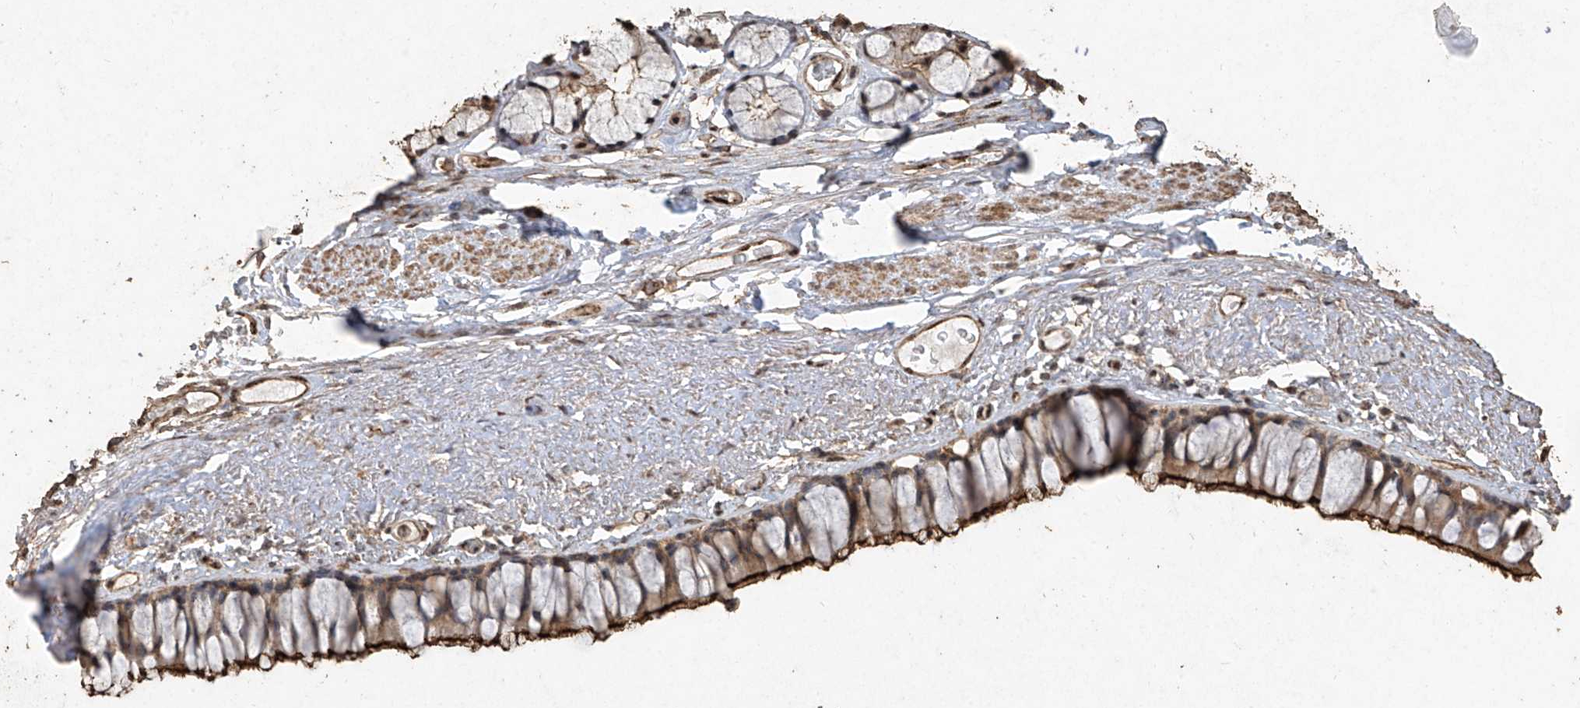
{"staining": {"intensity": "moderate", "quantity": ">75%", "location": "cytoplasmic/membranous"}, "tissue": "bronchus", "cell_type": "Respiratory epithelial cells", "image_type": "normal", "snomed": [{"axis": "morphology", "description": "Normal tissue, NOS"}, {"axis": "topography", "description": "Cartilage tissue"}, {"axis": "topography", "description": "Bronchus"}], "caption": "Bronchus stained with DAB IHC shows medium levels of moderate cytoplasmic/membranous staining in approximately >75% of respiratory epithelial cells. The protein is shown in brown color, while the nuclei are stained blue.", "gene": "ERBB3", "patient": {"sex": "female", "age": 73}}